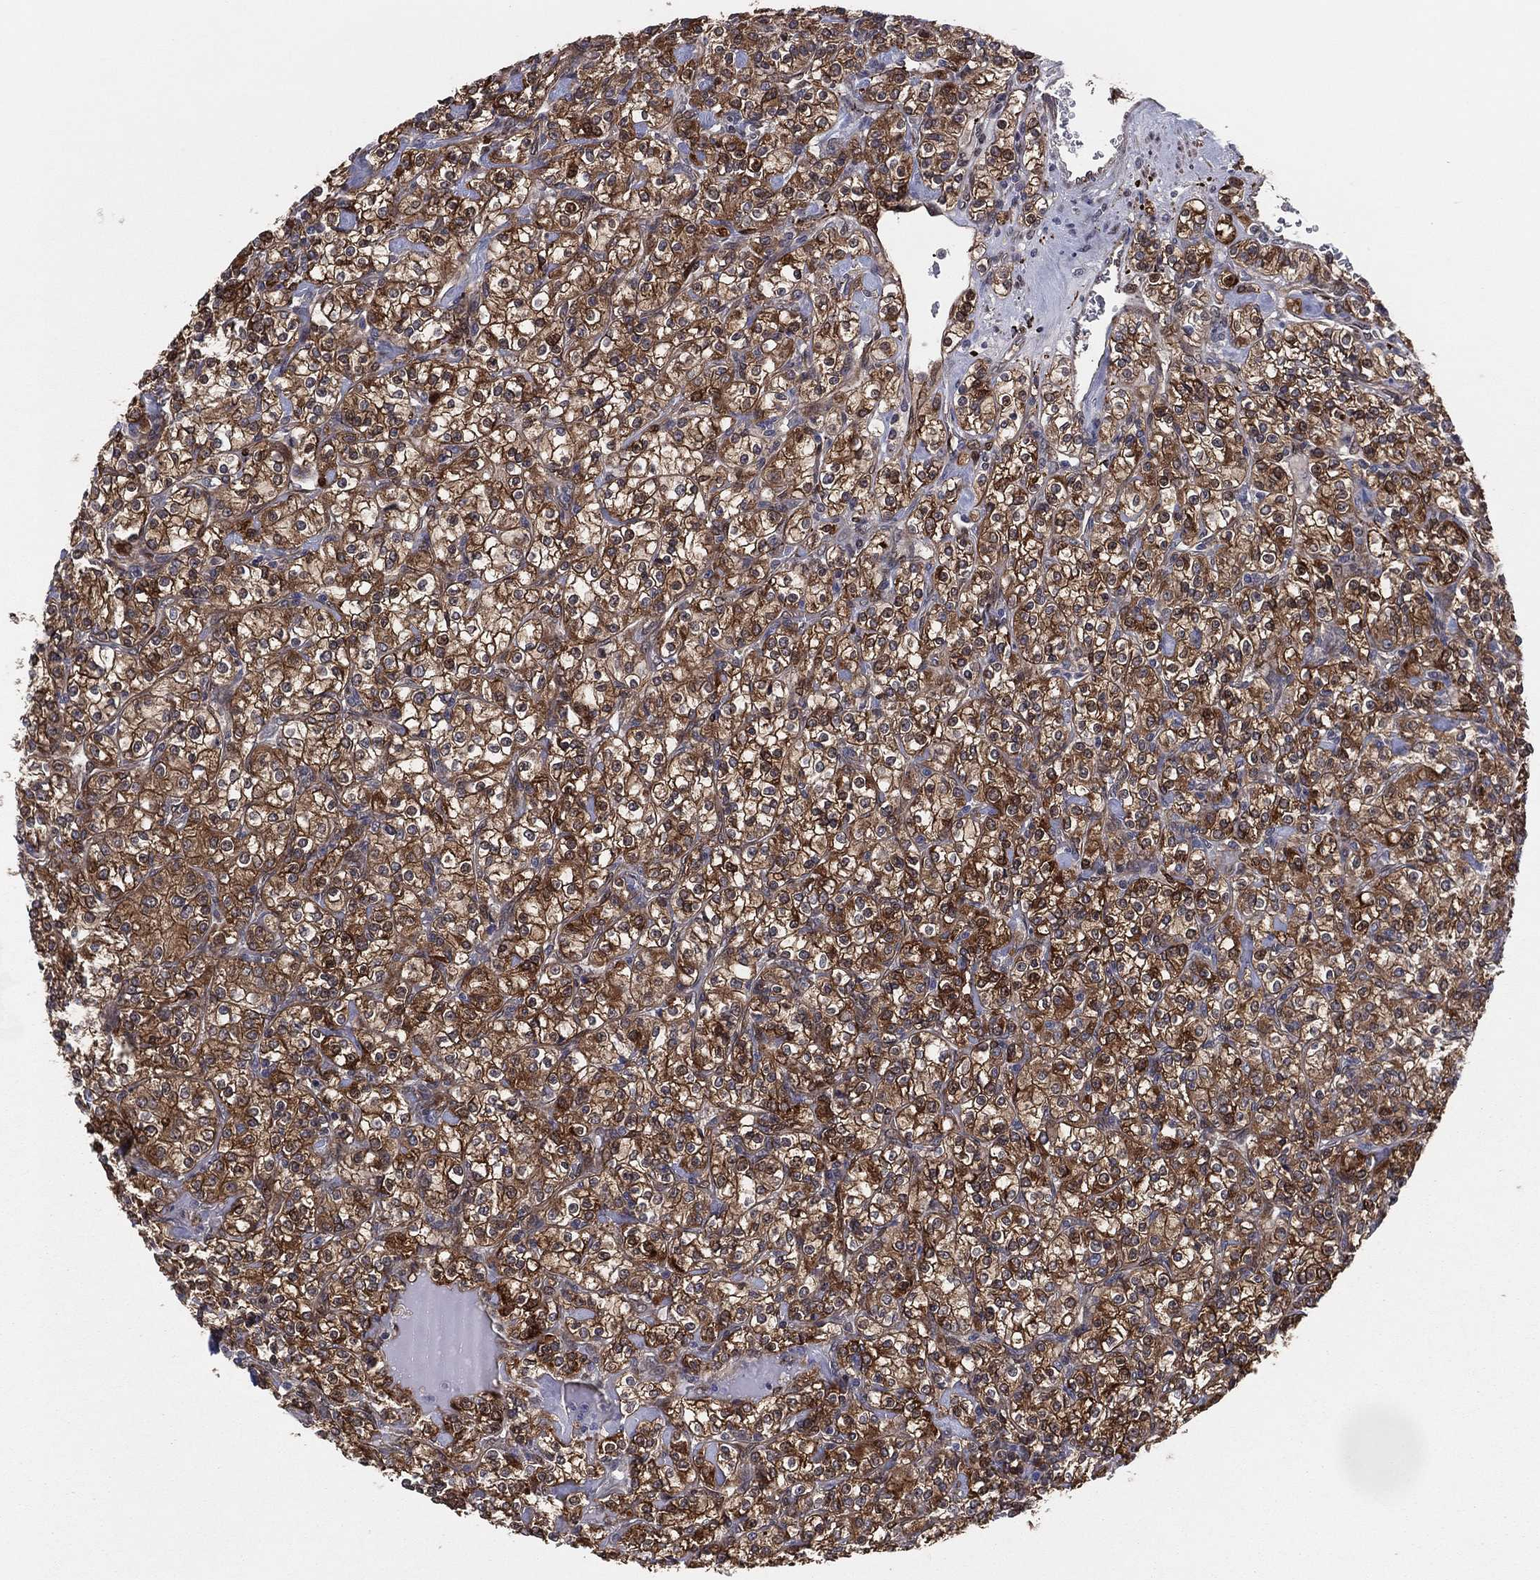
{"staining": {"intensity": "strong", "quantity": ">75%", "location": "cytoplasmic/membranous"}, "tissue": "renal cancer", "cell_type": "Tumor cells", "image_type": "cancer", "snomed": [{"axis": "morphology", "description": "Adenocarcinoma, NOS"}, {"axis": "topography", "description": "Kidney"}], "caption": "Tumor cells exhibit high levels of strong cytoplasmic/membranous staining in about >75% of cells in renal adenocarcinoma. (DAB (3,3'-diaminobenzidine) = brown stain, brightfield microscopy at high magnification).", "gene": "SNCG", "patient": {"sex": "male", "age": 77}}